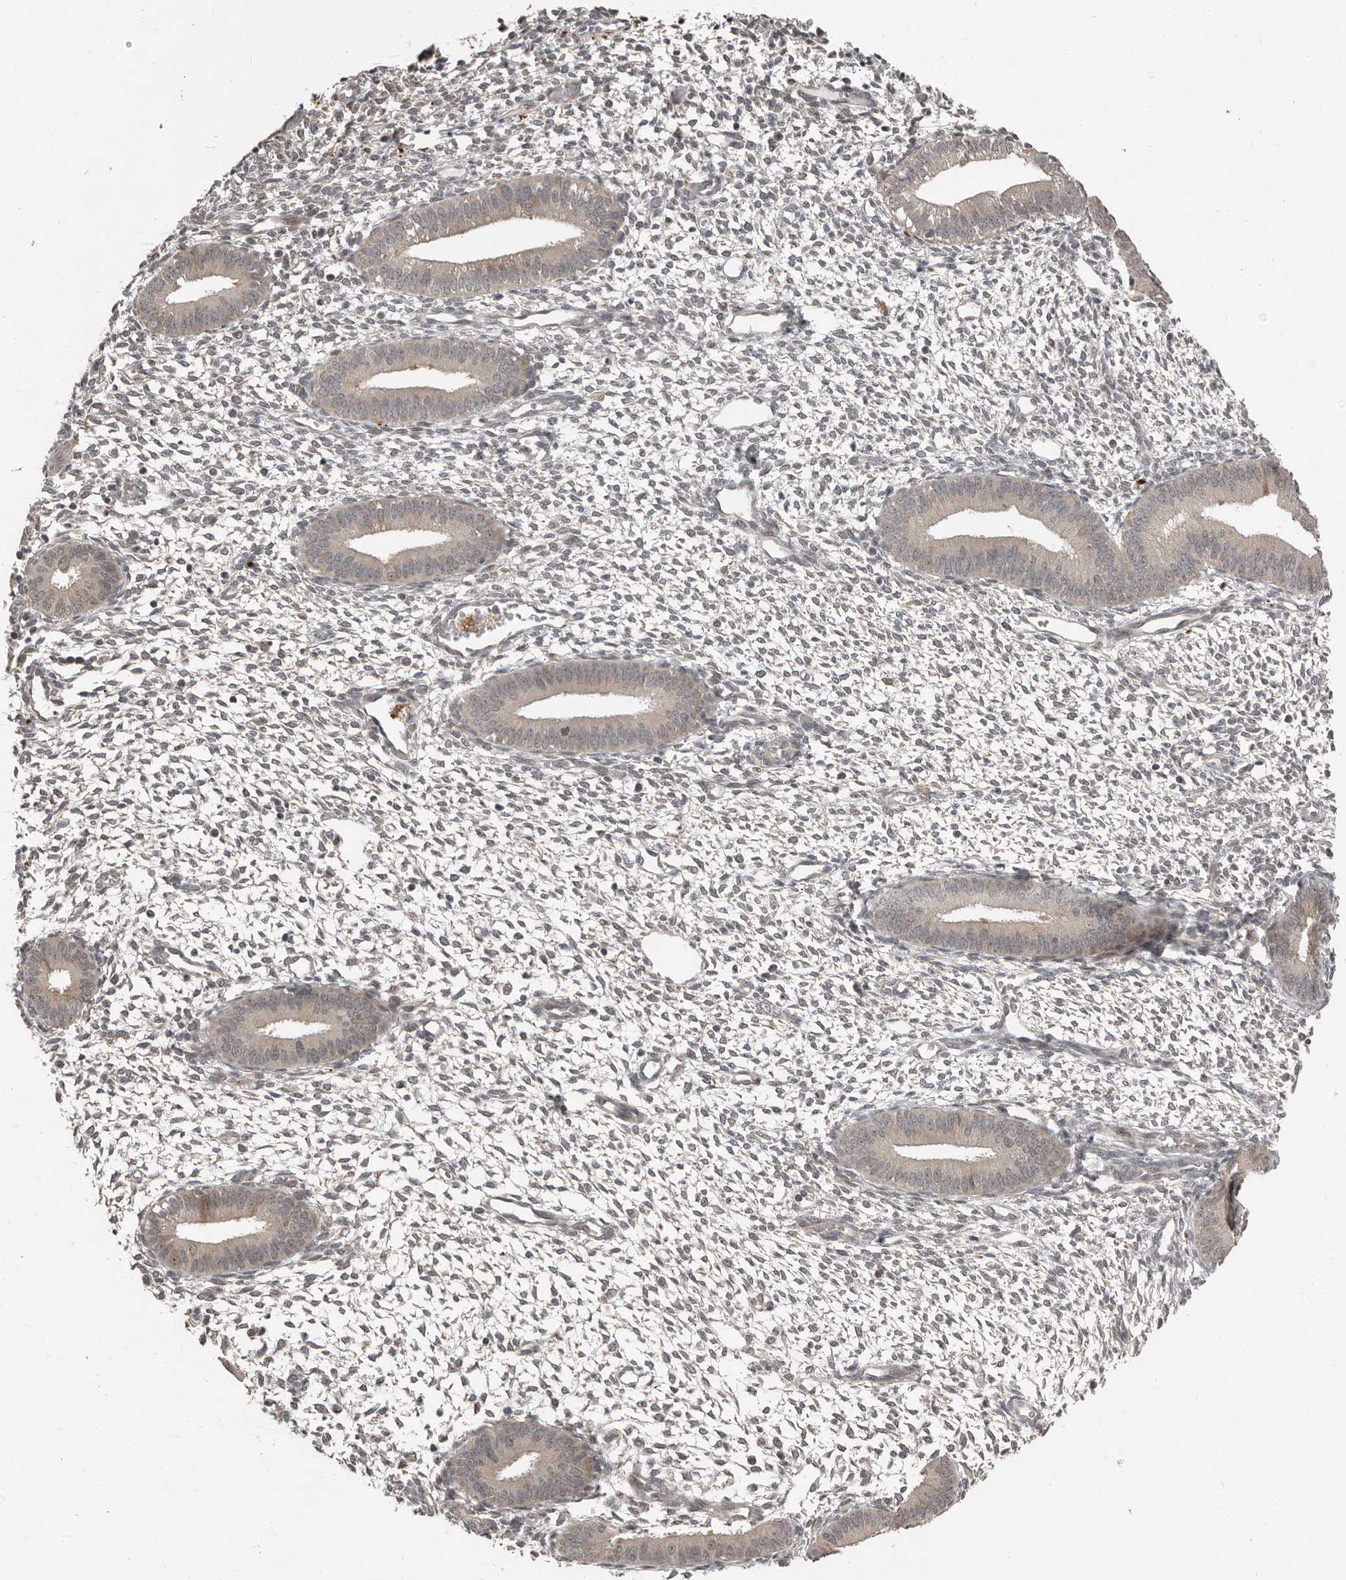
{"staining": {"intensity": "negative", "quantity": "none", "location": "none"}, "tissue": "endometrium", "cell_type": "Cells in endometrial stroma", "image_type": "normal", "snomed": [{"axis": "morphology", "description": "Normal tissue, NOS"}, {"axis": "topography", "description": "Endometrium"}], "caption": "High power microscopy image of an IHC image of normal endometrium, revealing no significant expression in cells in endometrial stroma.", "gene": "APOL6", "patient": {"sex": "female", "age": 46}}